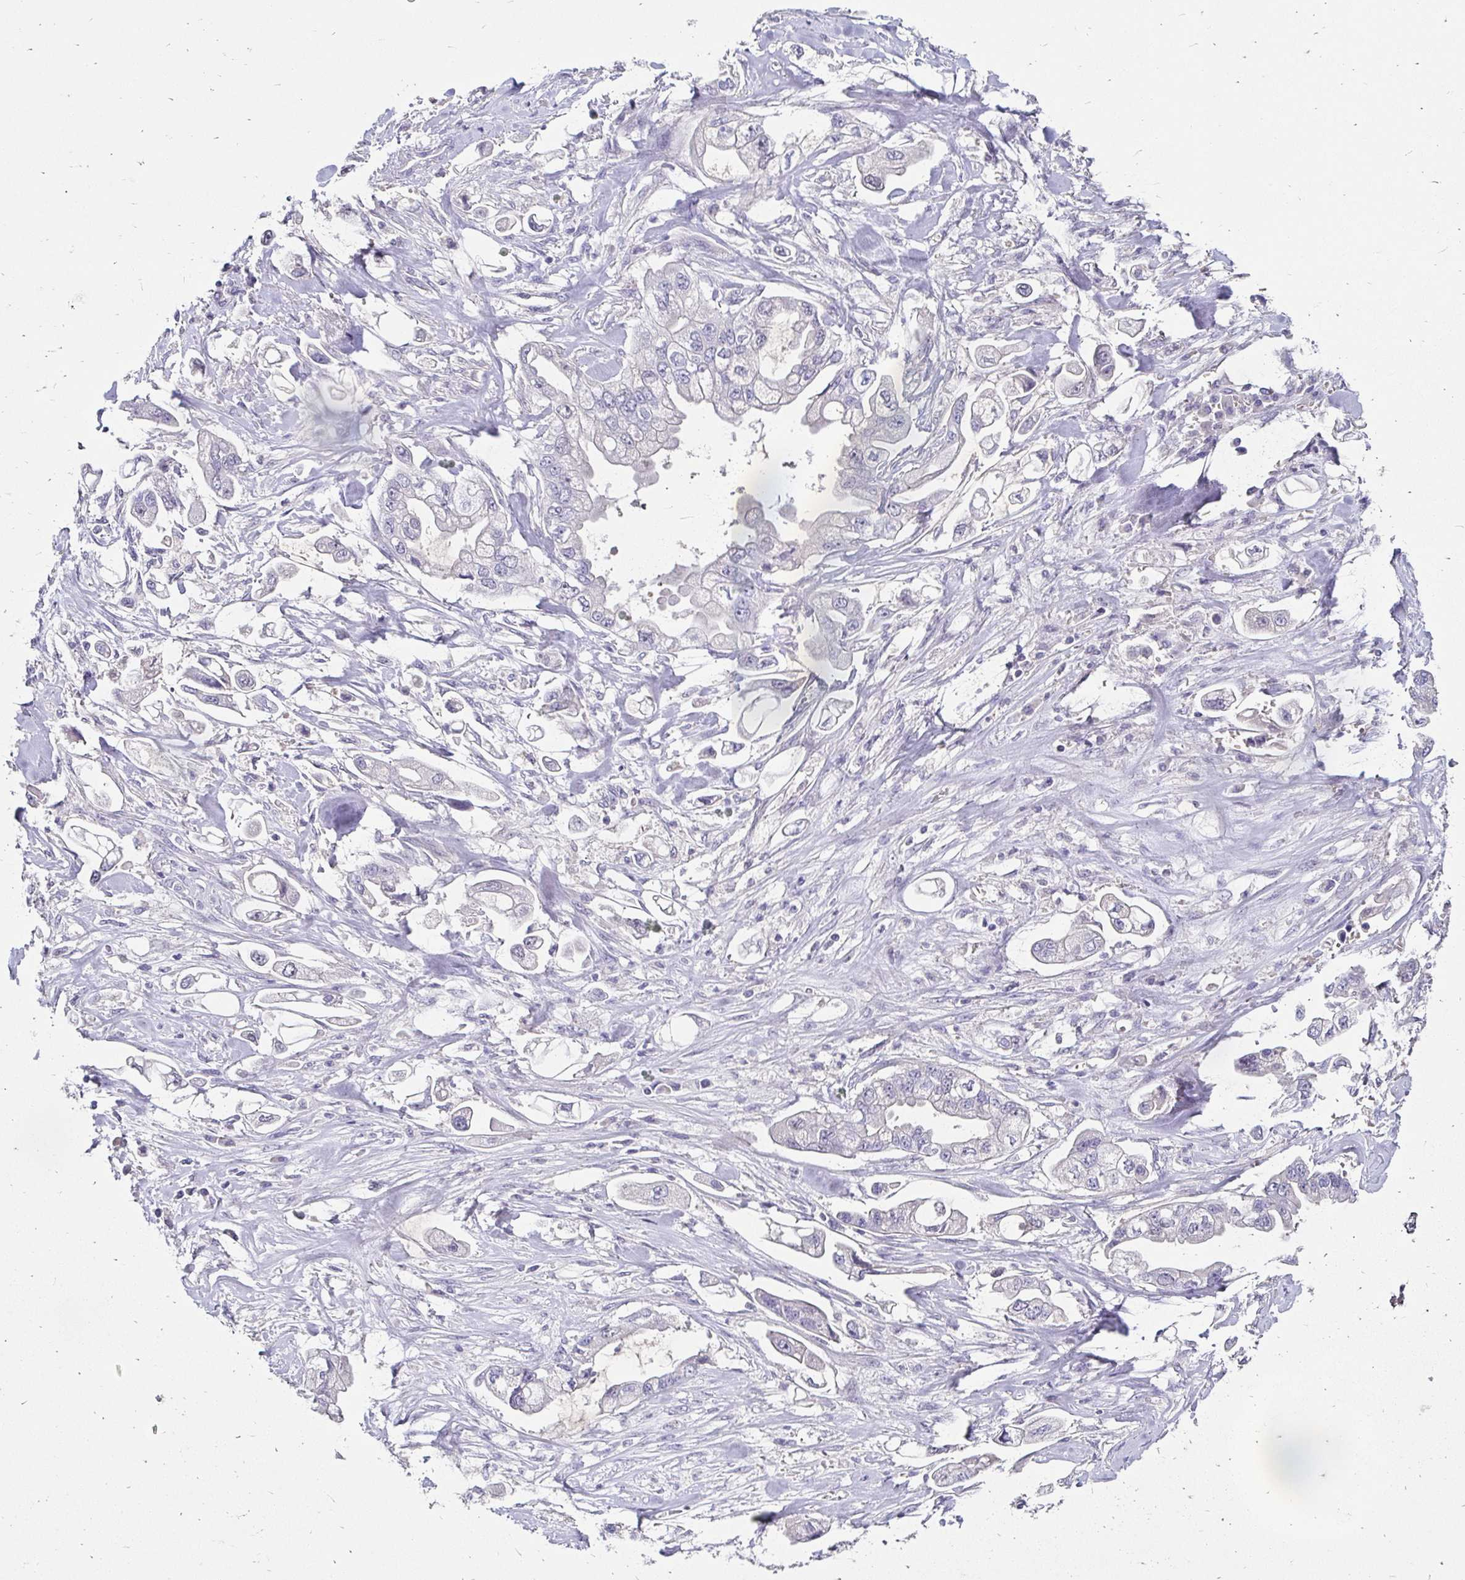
{"staining": {"intensity": "negative", "quantity": "none", "location": "none"}, "tissue": "stomach cancer", "cell_type": "Tumor cells", "image_type": "cancer", "snomed": [{"axis": "morphology", "description": "Adenocarcinoma, NOS"}, {"axis": "topography", "description": "Stomach"}], "caption": "Stomach adenocarcinoma was stained to show a protein in brown. There is no significant staining in tumor cells. (IHC, brightfield microscopy, high magnification).", "gene": "SCG3", "patient": {"sex": "male", "age": 62}}